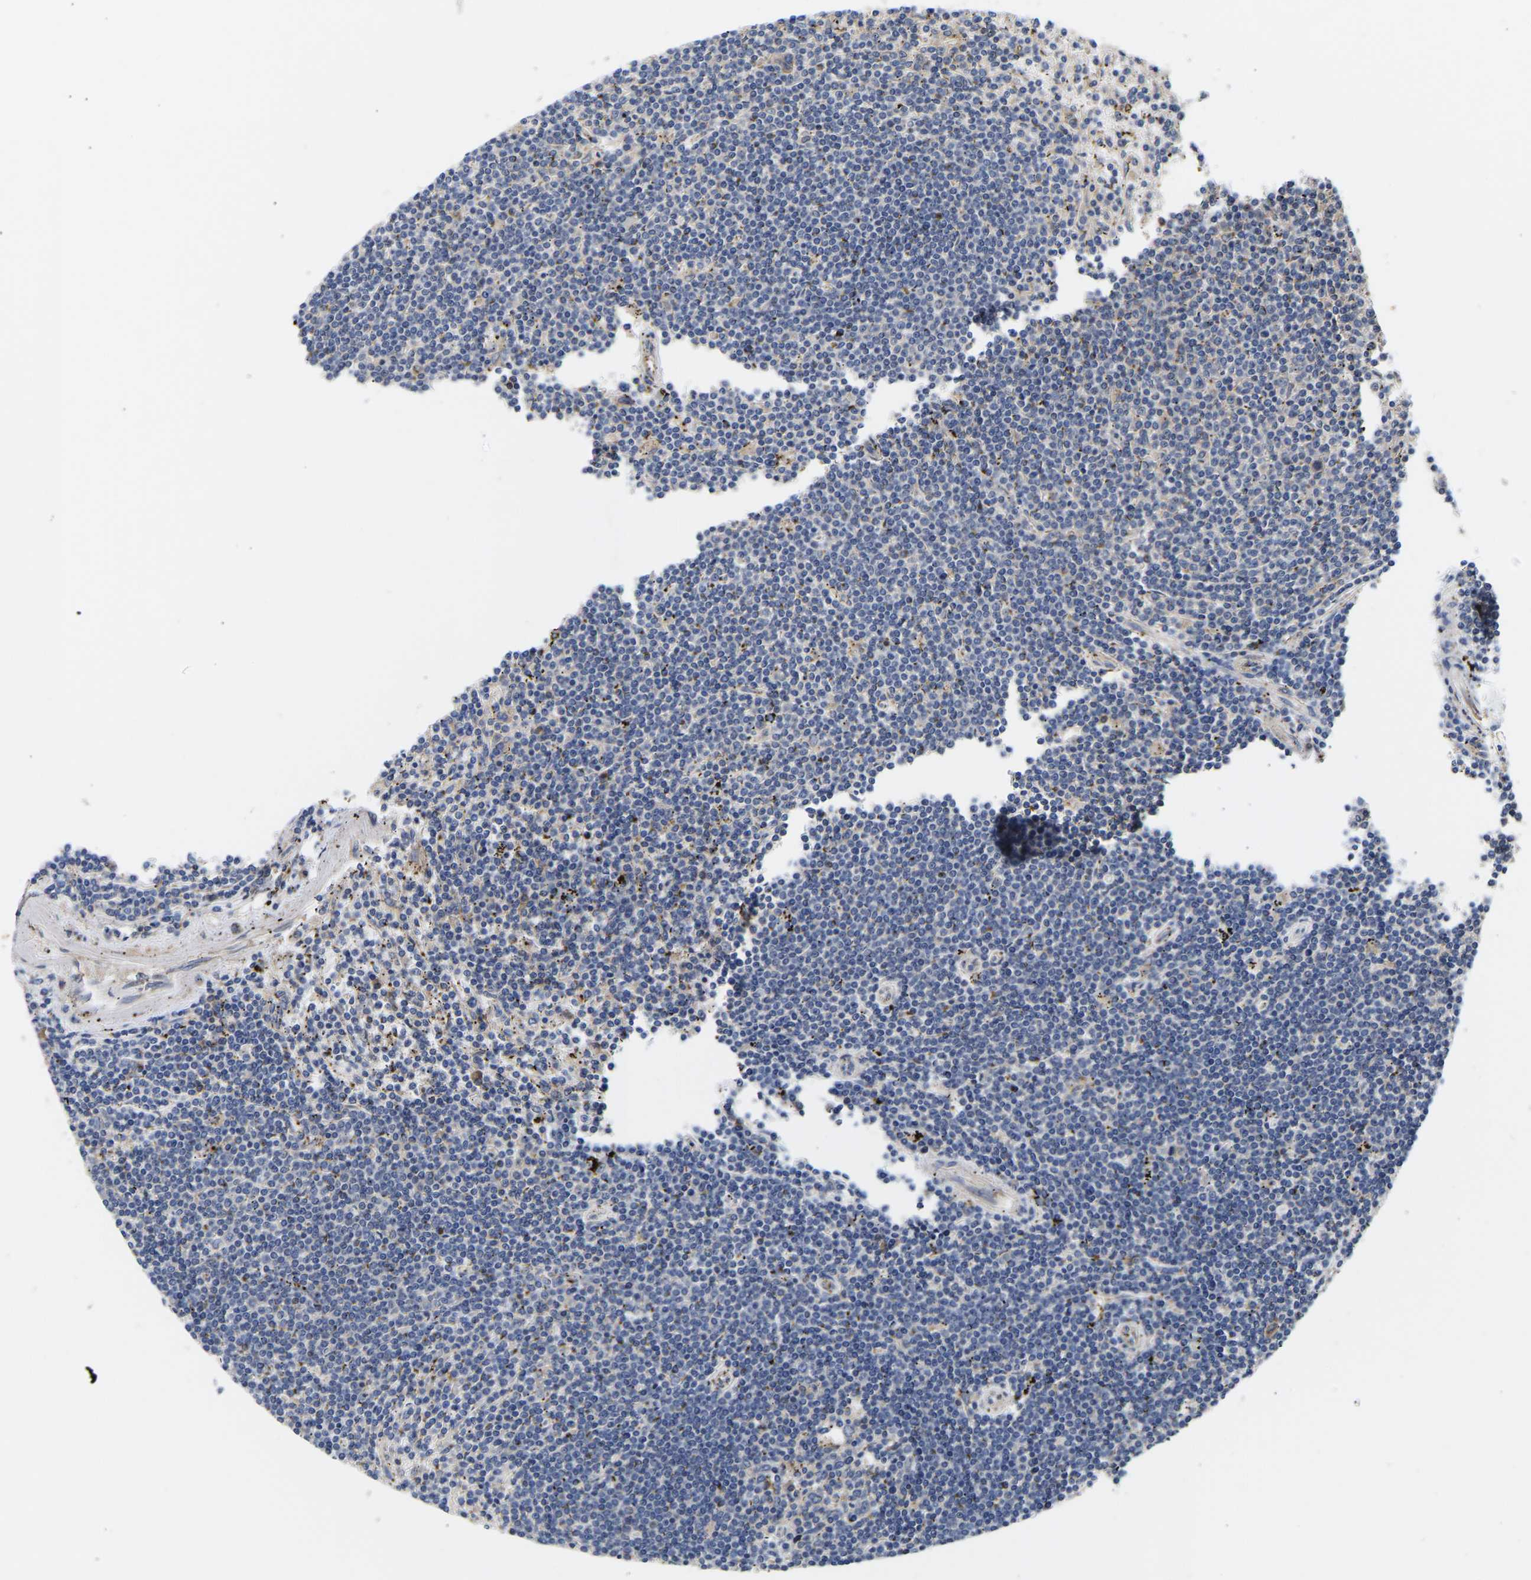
{"staining": {"intensity": "negative", "quantity": "none", "location": "none"}, "tissue": "lymphoma", "cell_type": "Tumor cells", "image_type": "cancer", "snomed": [{"axis": "morphology", "description": "Malignant lymphoma, non-Hodgkin's type, Low grade"}, {"axis": "topography", "description": "Spleen"}], "caption": "Tumor cells show no significant protein positivity in low-grade malignant lymphoma, non-Hodgkin's type.", "gene": "AIMP2", "patient": {"sex": "male", "age": 76}}